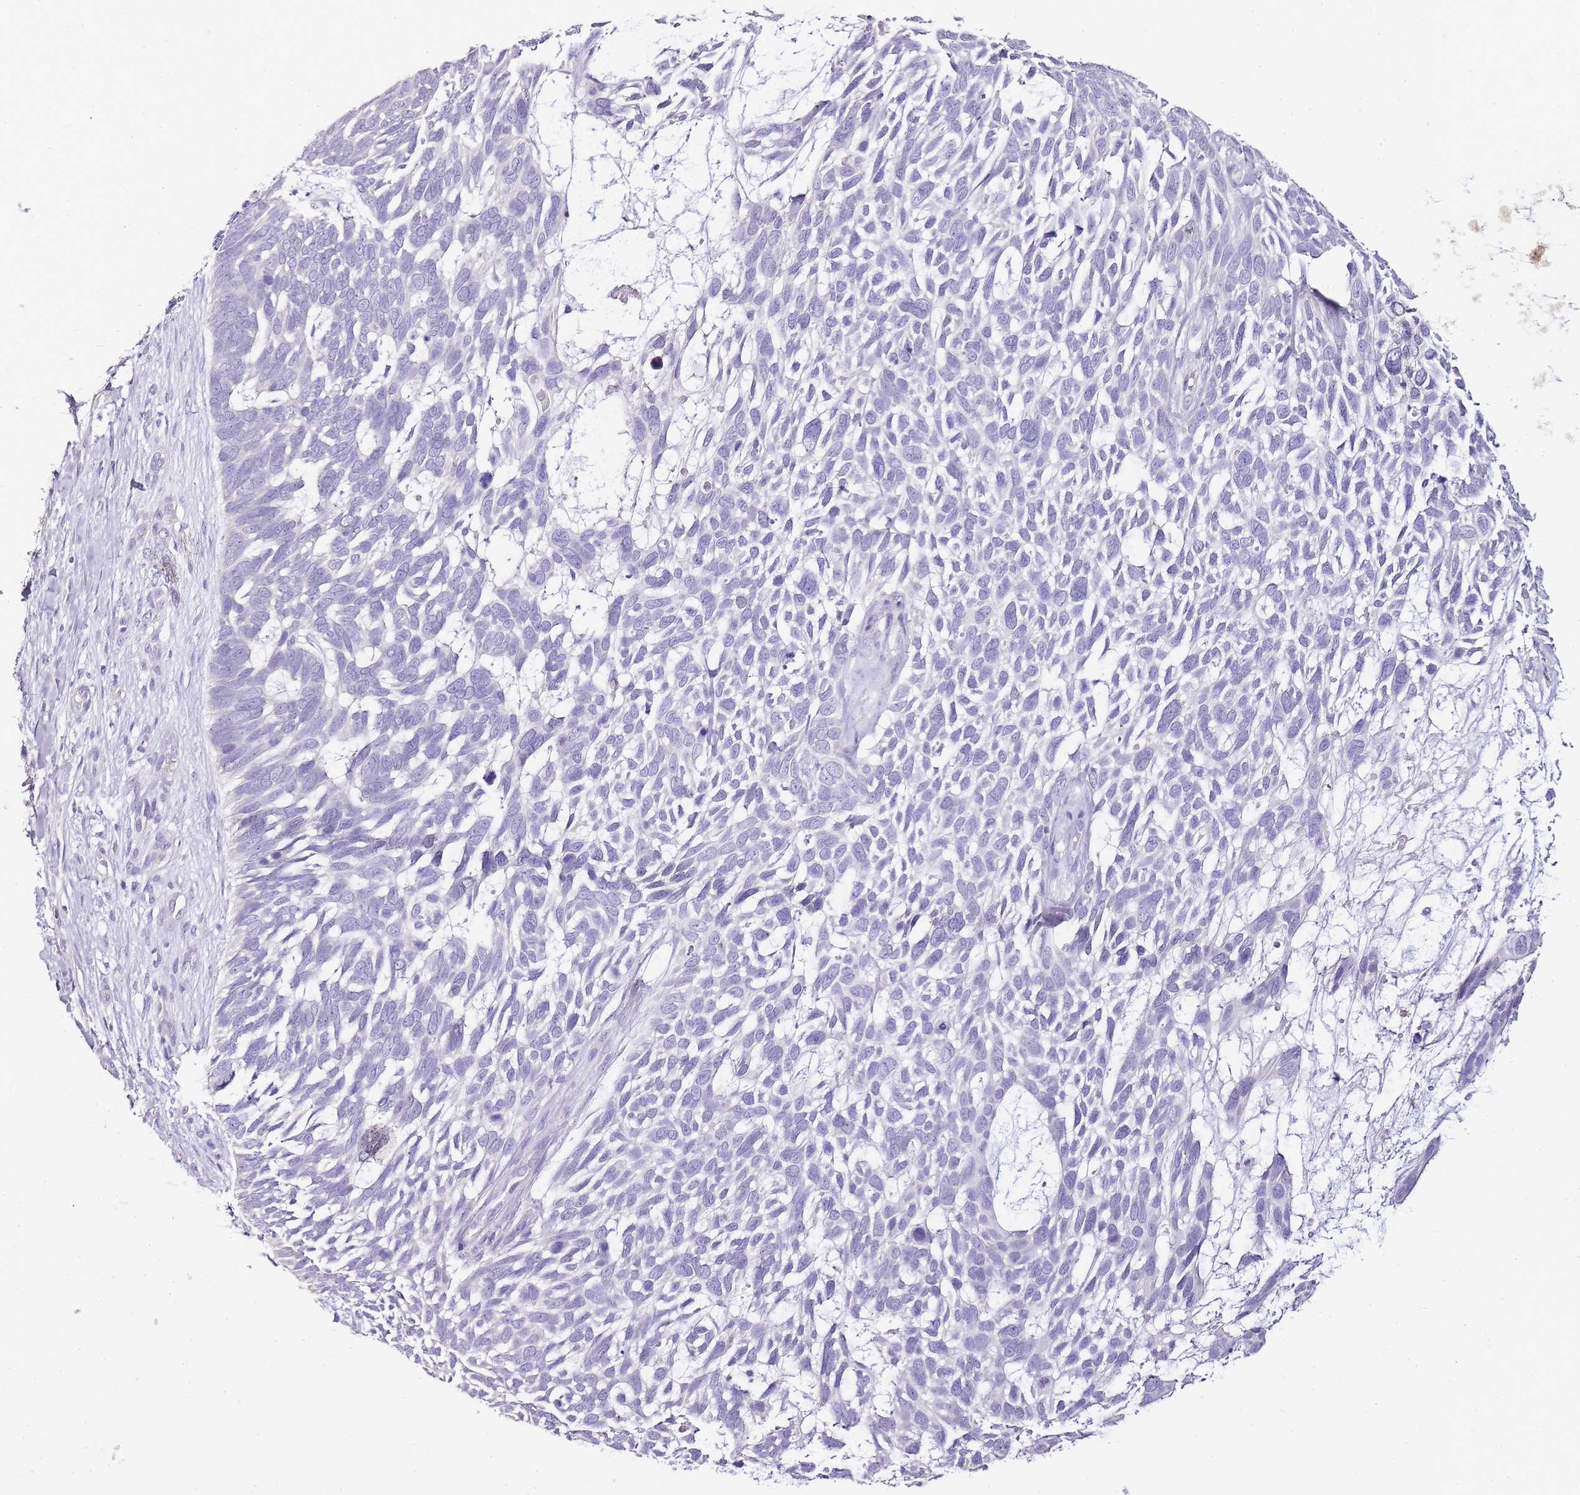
{"staining": {"intensity": "negative", "quantity": "none", "location": "none"}, "tissue": "skin cancer", "cell_type": "Tumor cells", "image_type": "cancer", "snomed": [{"axis": "morphology", "description": "Basal cell carcinoma"}, {"axis": "topography", "description": "Skin"}], "caption": "Immunohistochemistry histopathology image of skin cancer (basal cell carcinoma) stained for a protein (brown), which demonstrates no staining in tumor cells.", "gene": "ZBP1", "patient": {"sex": "male", "age": 88}}